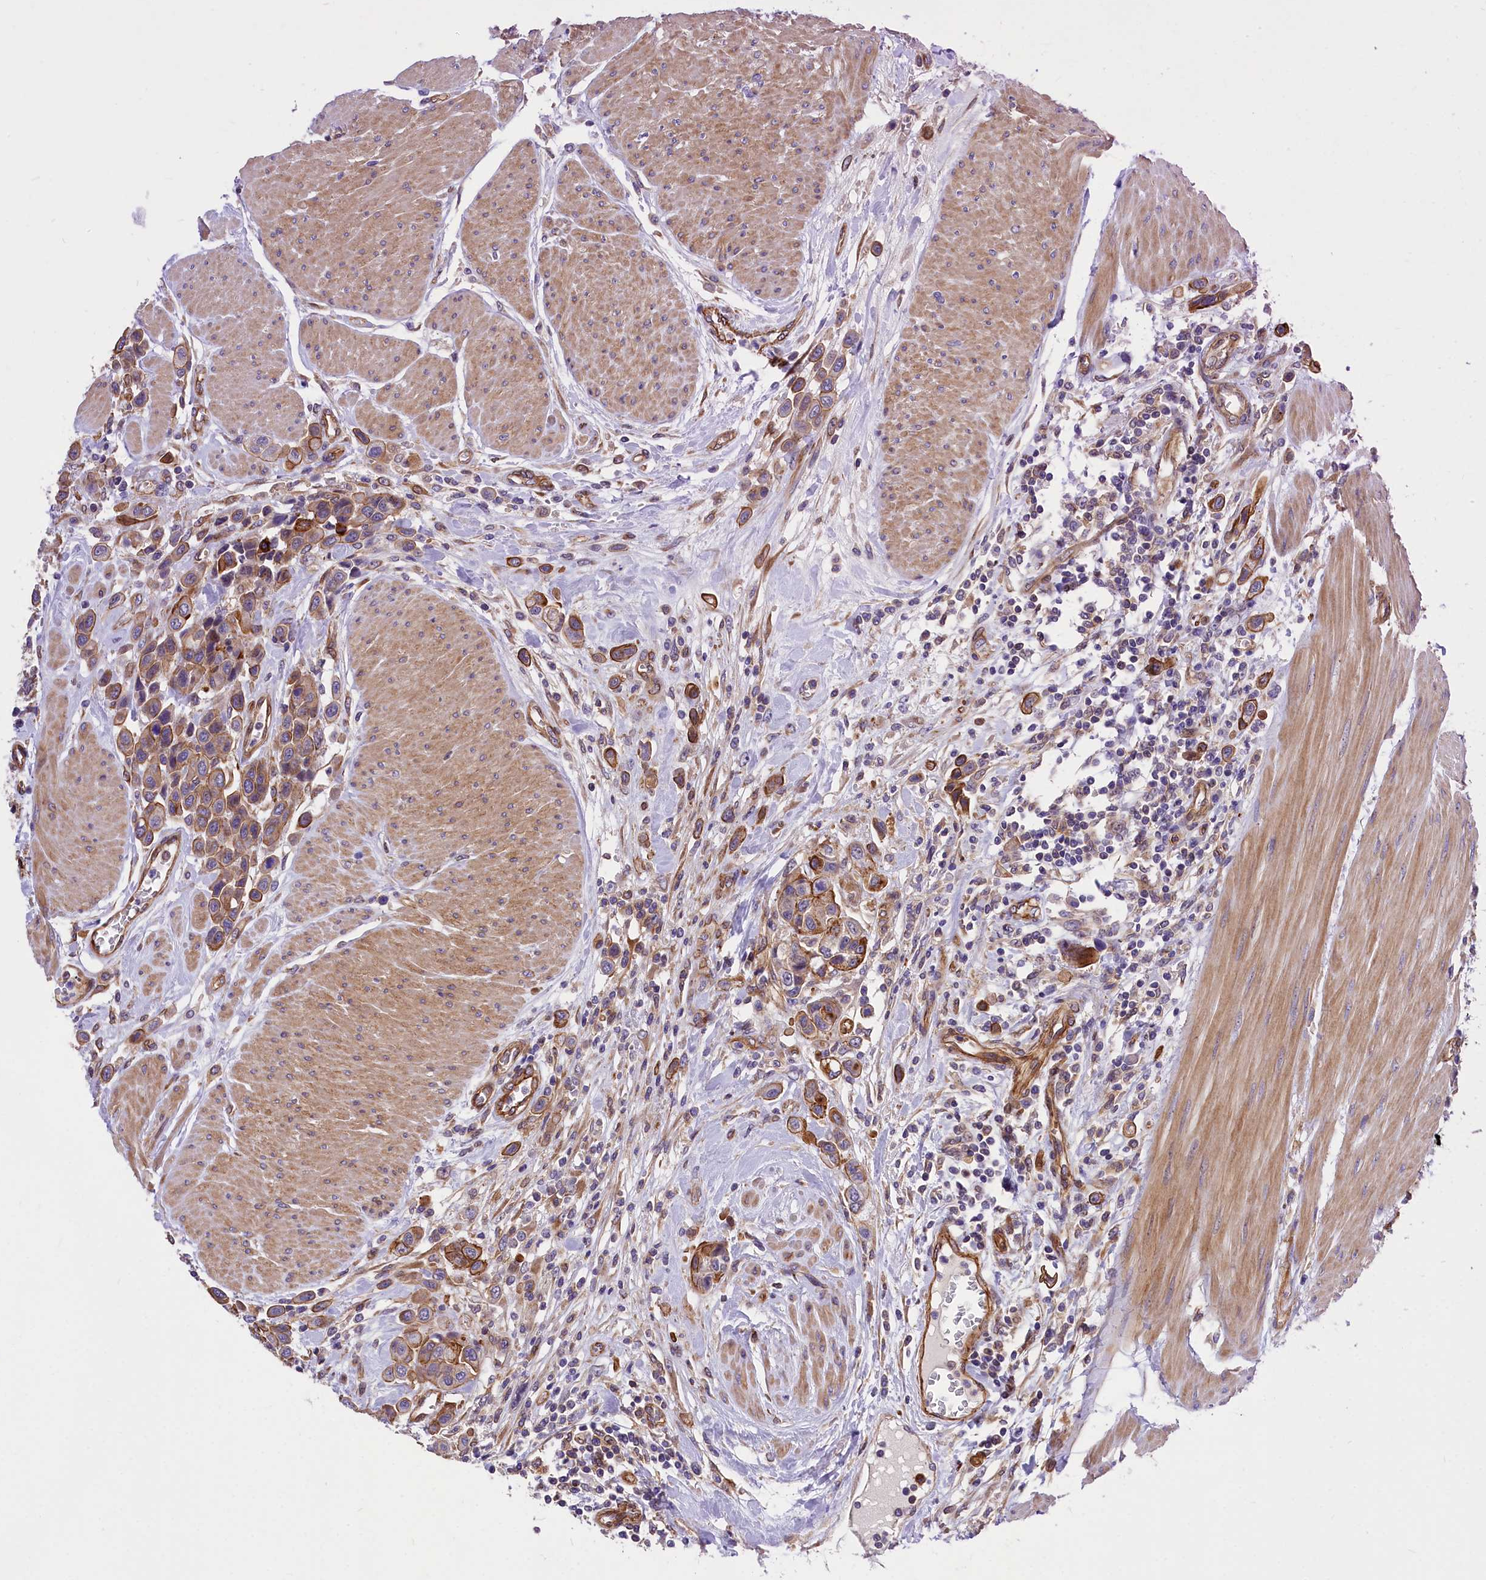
{"staining": {"intensity": "moderate", "quantity": ">75%", "location": "cytoplasmic/membranous"}, "tissue": "urothelial cancer", "cell_type": "Tumor cells", "image_type": "cancer", "snomed": [{"axis": "morphology", "description": "Urothelial carcinoma, High grade"}, {"axis": "topography", "description": "Urinary bladder"}], "caption": "Protein expression analysis of human urothelial cancer reveals moderate cytoplasmic/membranous staining in approximately >75% of tumor cells.", "gene": "MED20", "patient": {"sex": "male", "age": 50}}